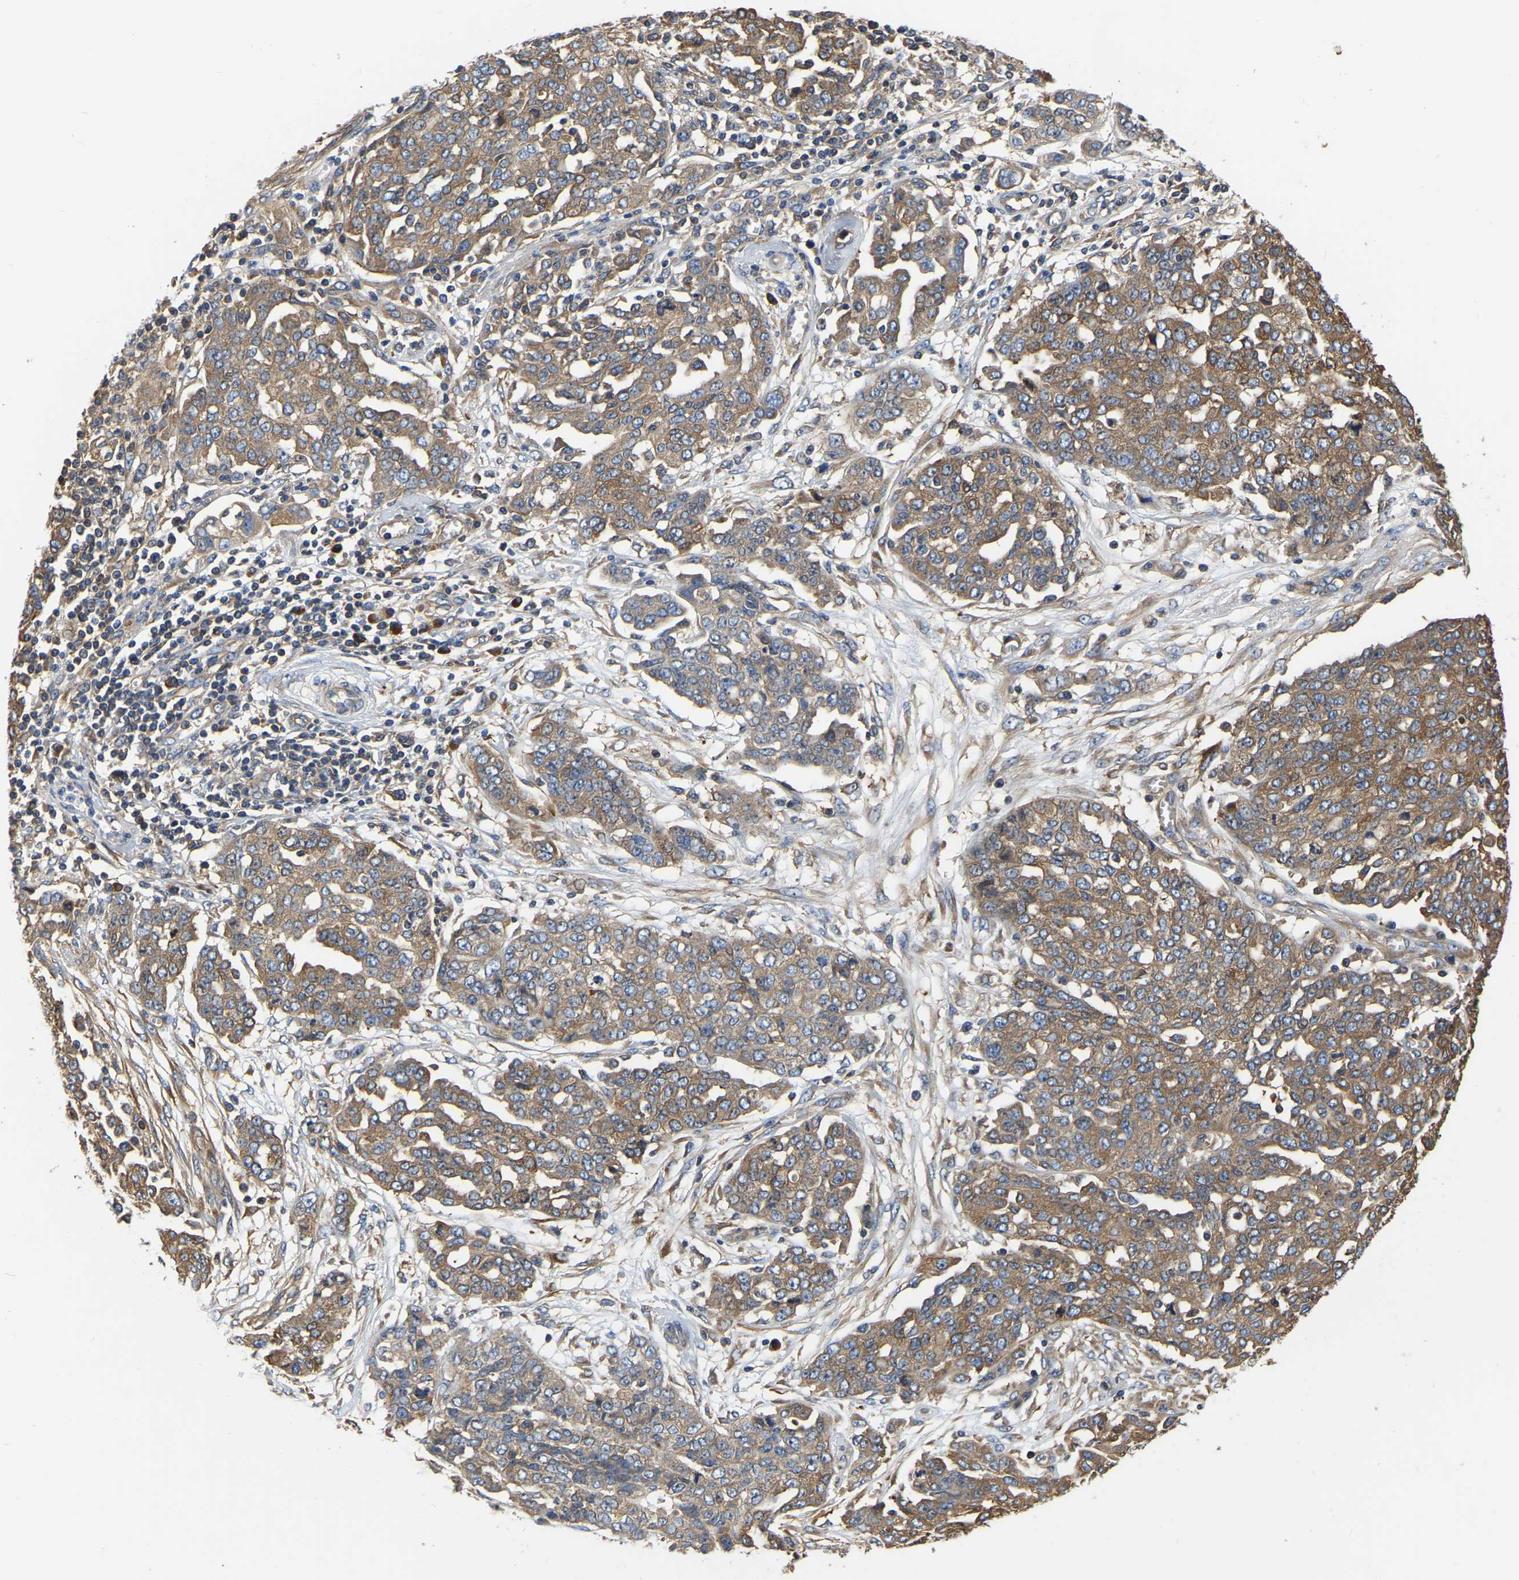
{"staining": {"intensity": "moderate", "quantity": ">75%", "location": "cytoplasmic/membranous"}, "tissue": "ovarian cancer", "cell_type": "Tumor cells", "image_type": "cancer", "snomed": [{"axis": "morphology", "description": "Cystadenocarcinoma, serous, NOS"}, {"axis": "topography", "description": "Soft tissue"}, {"axis": "topography", "description": "Ovary"}], "caption": "Protein expression by immunohistochemistry (IHC) displays moderate cytoplasmic/membranous staining in approximately >75% of tumor cells in serous cystadenocarcinoma (ovarian).", "gene": "GARS1", "patient": {"sex": "female", "age": 57}}